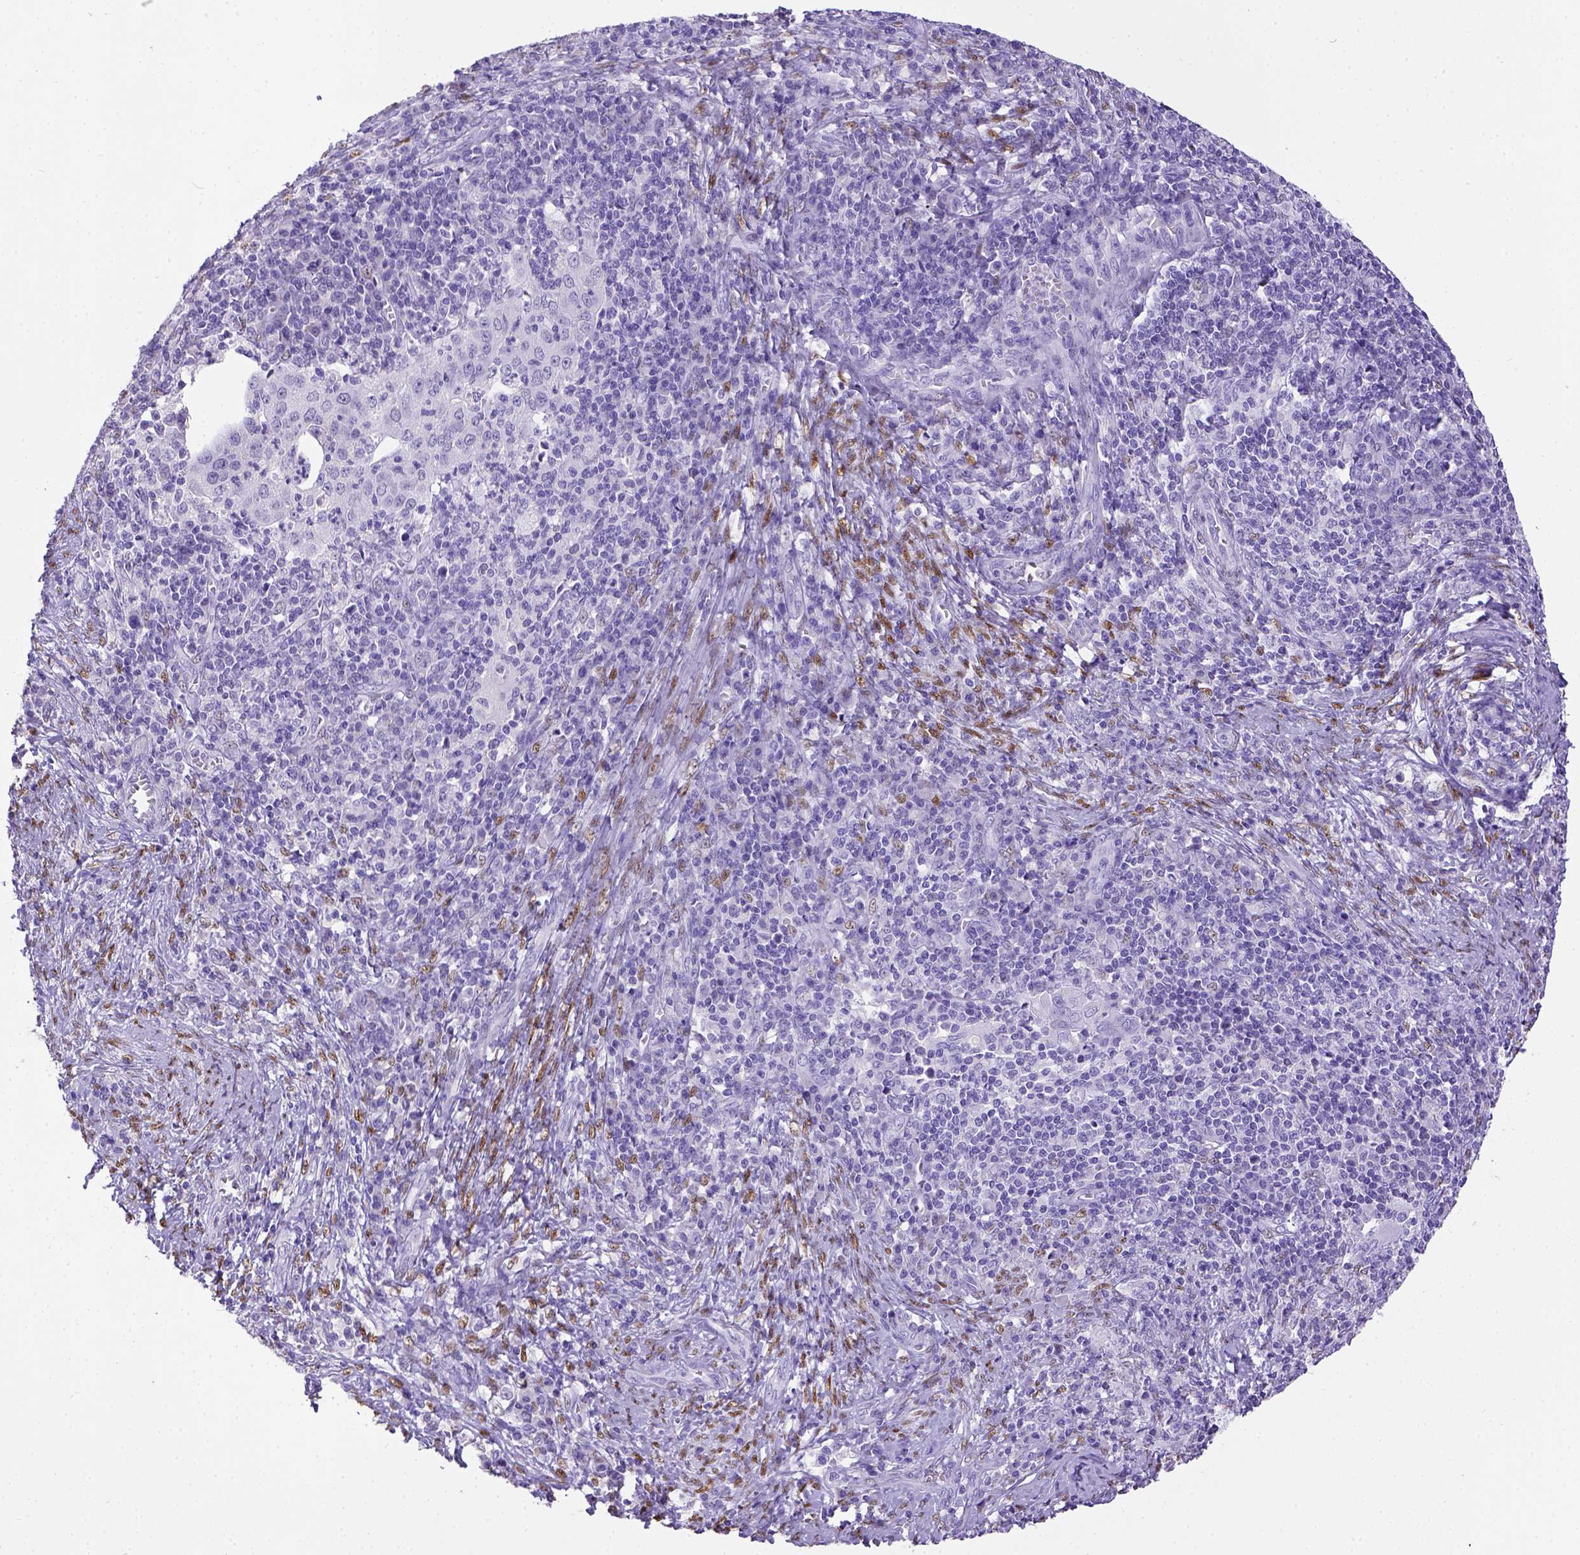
{"staining": {"intensity": "negative", "quantity": "none", "location": "none"}, "tissue": "cervical cancer", "cell_type": "Tumor cells", "image_type": "cancer", "snomed": [{"axis": "morphology", "description": "Squamous cell carcinoma, NOS"}, {"axis": "topography", "description": "Cervix"}], "caption": "The micrograph displays no significant expression in tumor cells of cervical squamous cell carcinoma.", "gene": "ESR1", "patient": {"sex": "female", "age": 39}}